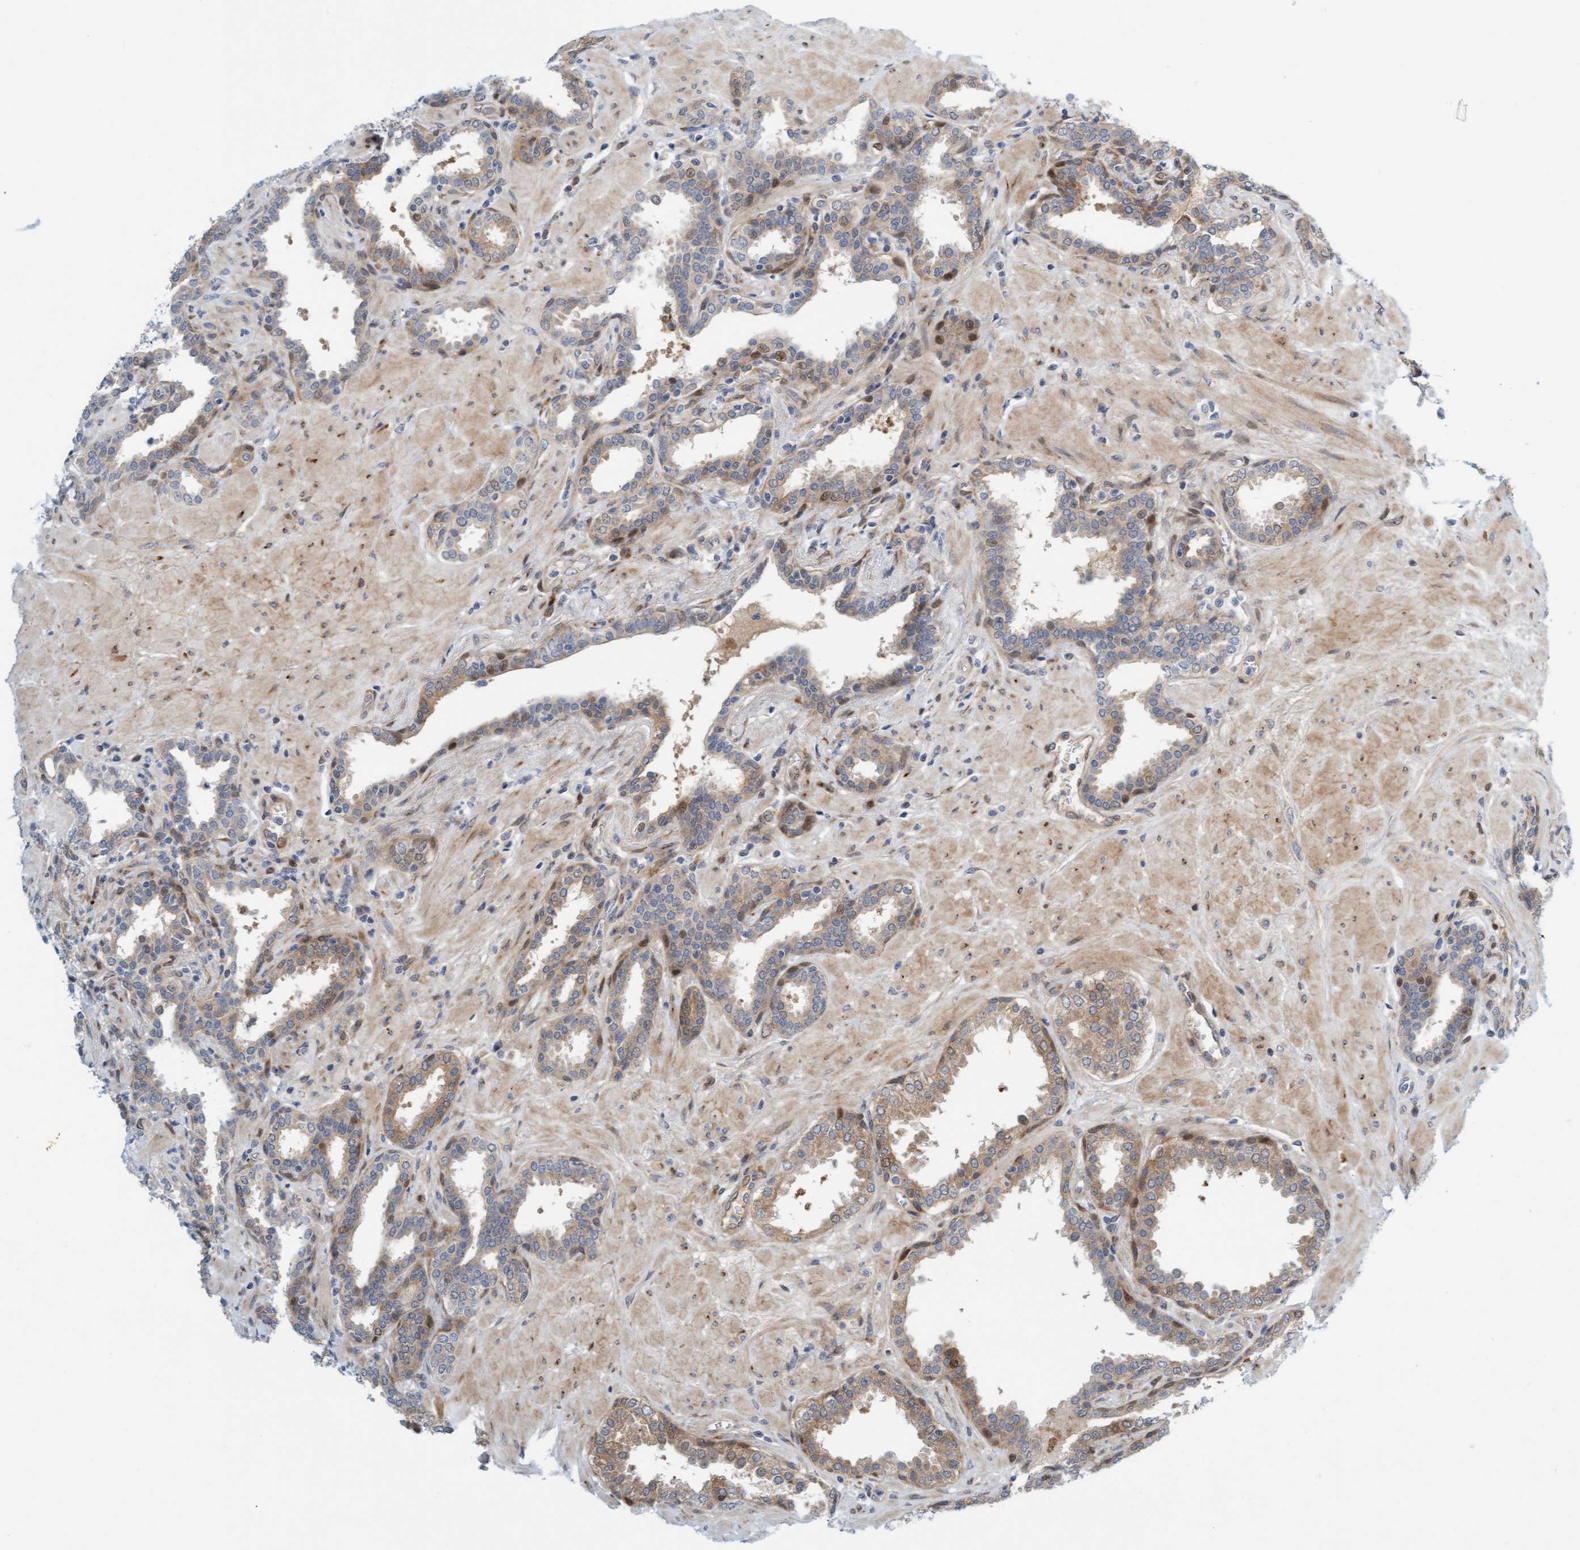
{"staining": {"intensity": "weak", "quantity": ">75%", "location": "cytoplasmic/membranous,nuclear"}, "tissue": "prostate", "cell_type": "Glandular cells", "image_type": "normal", "snomed": [{"axis": "morphology", "description": "Normal tissue, NOS"}, {"axis": "topography", "description": "Prostate"}], "caption": "An immunohistochemistry histopathology image of benign tissue is shown. Protein staining in brown highlights weak cytoplasmic/membranous,nuclear positivity in prostate within glandular cells.", "gene": "EIF4EBP1", "patient": {"sex": "male", "age": 51}}